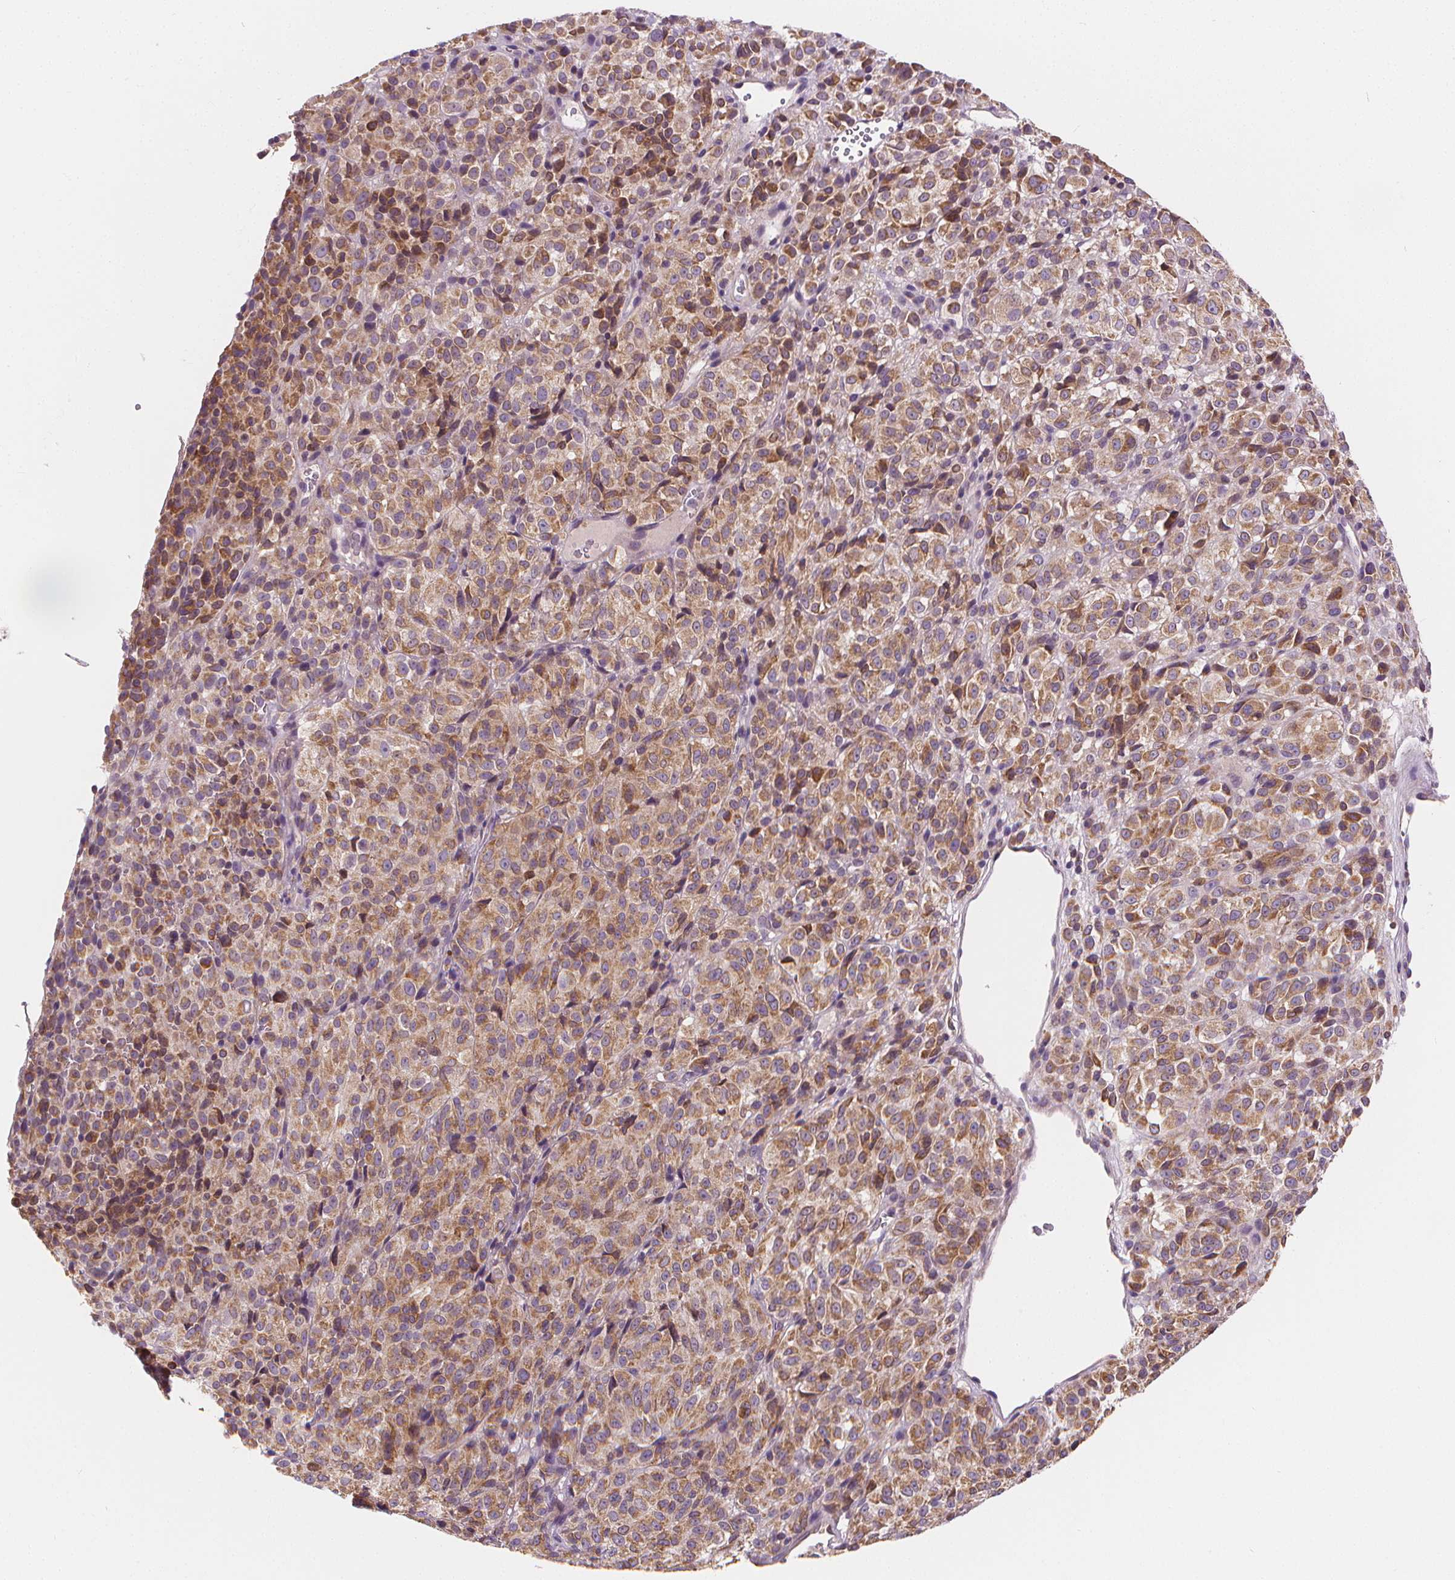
{"staining": {"intensity": "moderate", "quantity": ">75%", "location": "cytoplasmic/membranous"}, "tissue": "melanoma", "cell_type": "Tumor cells", "image_type": "cancer", "snomed": [{"axis": "morphology", "description": "Malignant melanoma, Metastatic site"}, {"axis": "topography", "description": "Brain"}], "caption": "Protein expression by IHC demonstrates moderate cytoplasmic/membranous expression in about >75% of tumor cells in malignant melanoma (metastatic site).", "gene": "RAB20", "patient": {"sex": "female", "age": 56}}